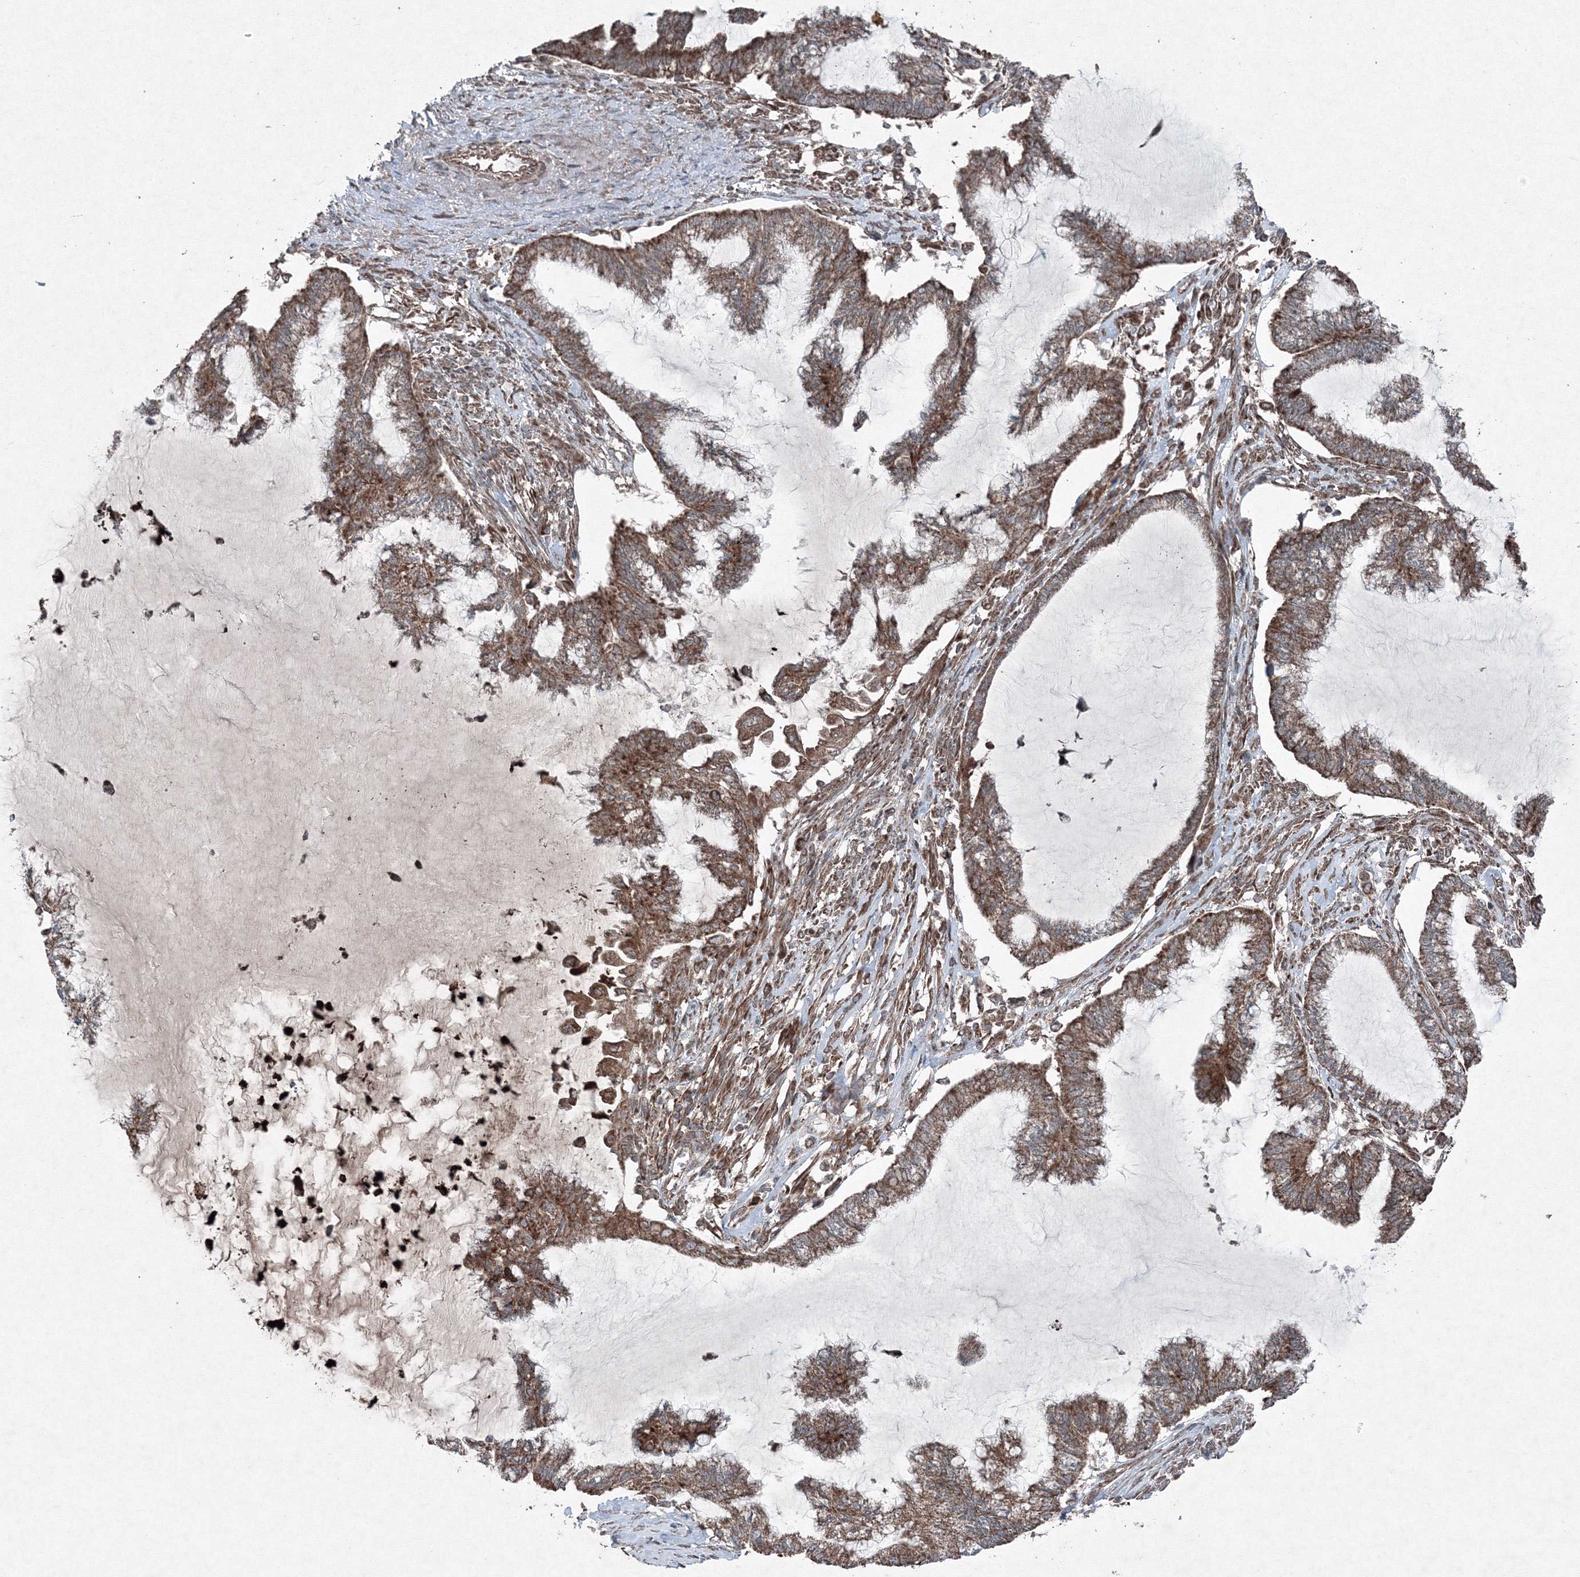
{"staining": {"intensity": "moderate", "quantity": ">75%", "location": "cytoplasmic/membranous"}, "tissue": "endometrial cancer", "cell_type": "Tumor cells", "image_type": "cancer", "snomed": [{"axis": "morphology", "description": "Adenocarcinoma, NOS"}, {"axis": "topography", "description": "Endometrium"}], "caption": "Tumor cells demonstrate moderate cytoplasmic/membranous expression in approximately >75% of cells in adenocarcinoma (endometrial).", "gene": "COPS7B", "patient": {"sex": "female", "age": 86}}